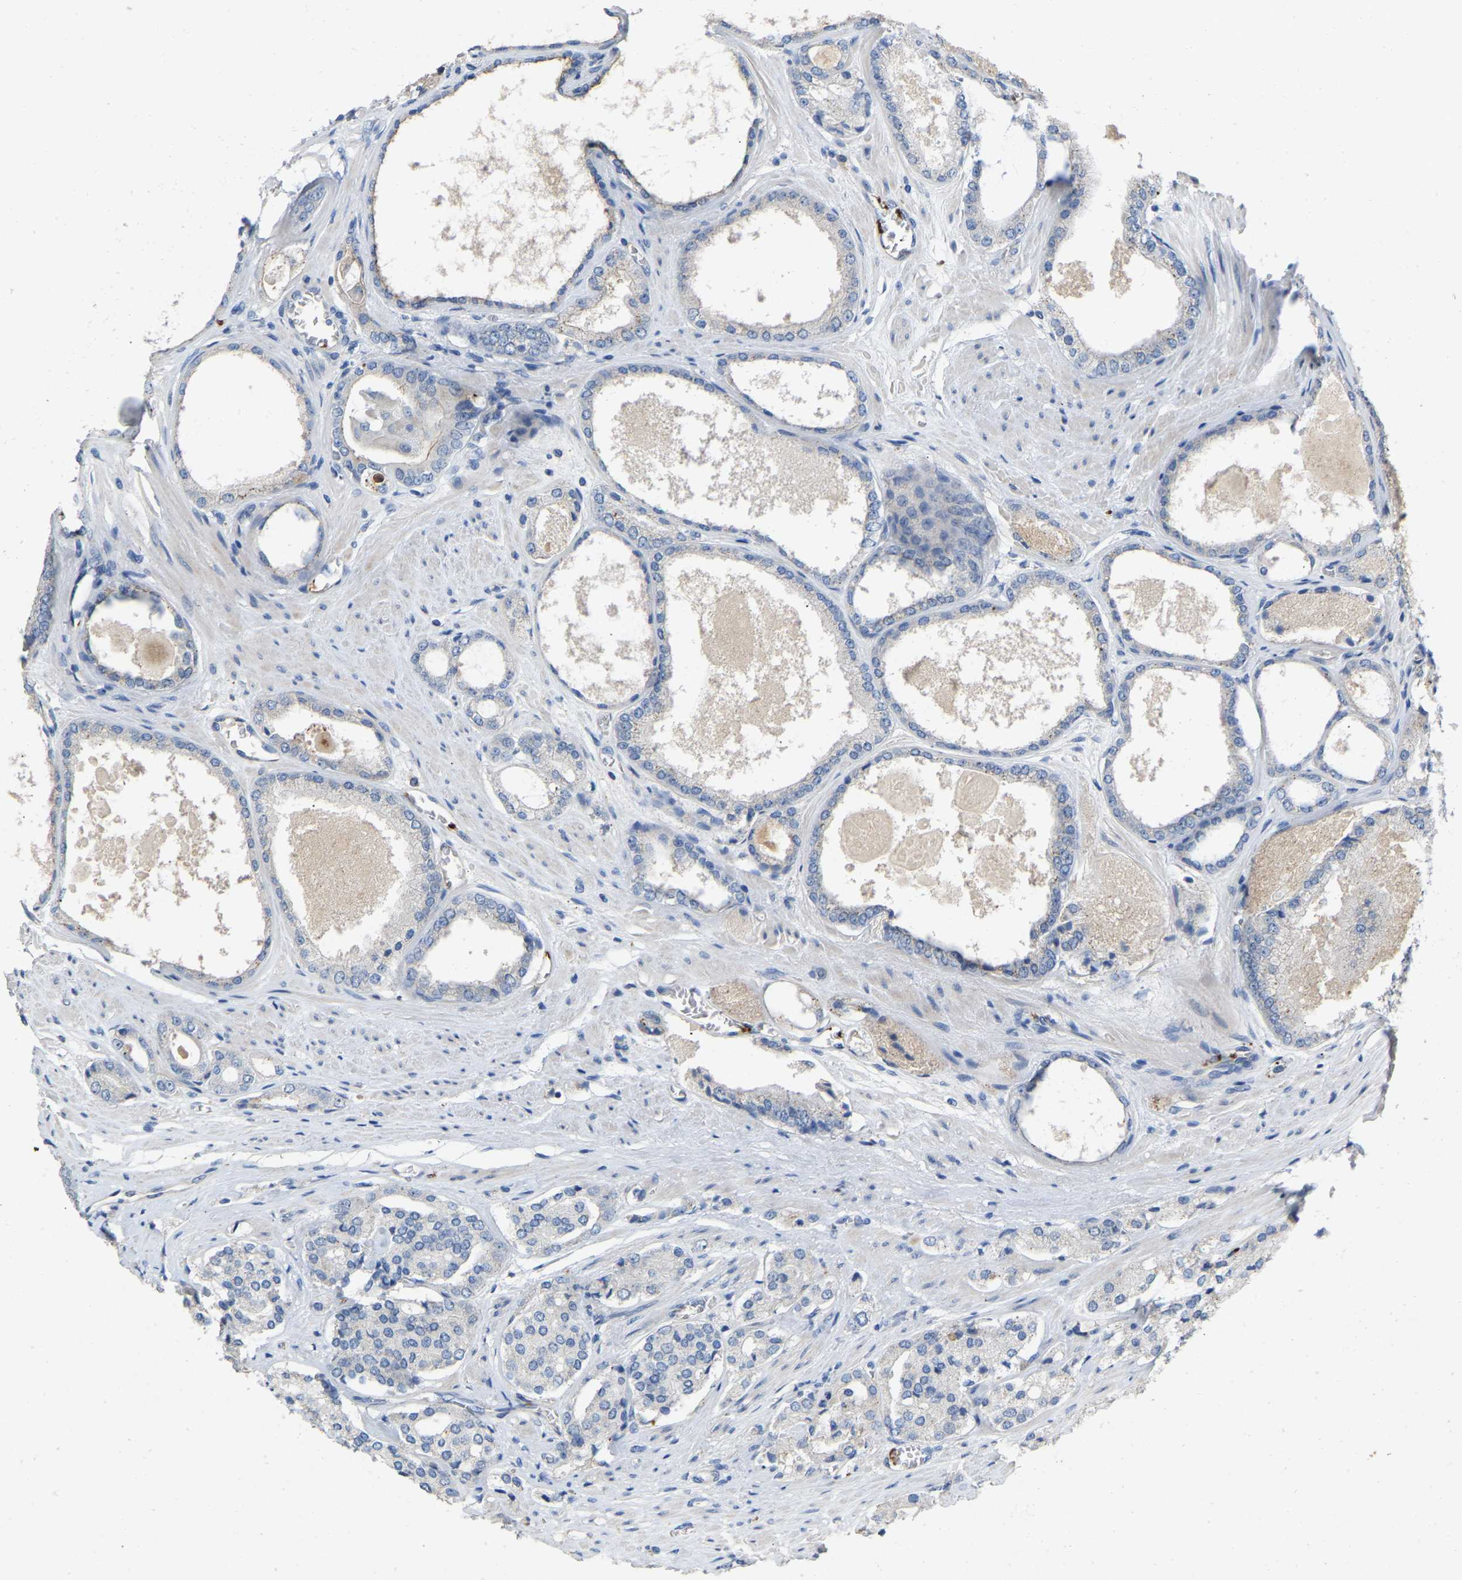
{"staining": {"intensity": "negative", "quantity": "none", "location": "none"}, "tissue": "prostate cancer", "cell_type": "Tumor cells", "image_type": "cancer", "snomed": [{"axis": "morphology", "description": "Adenocarcinoma, High grade"}, {"axis": "topography", "description": "Prostate"}], "caption": "Micrograph shows no protein positivity in tumor cells of prostate cancer (high-grade adenocarcinoma) tissue.", "gene": "RHEB", "patient": {"sex": "male", "age": 65}}